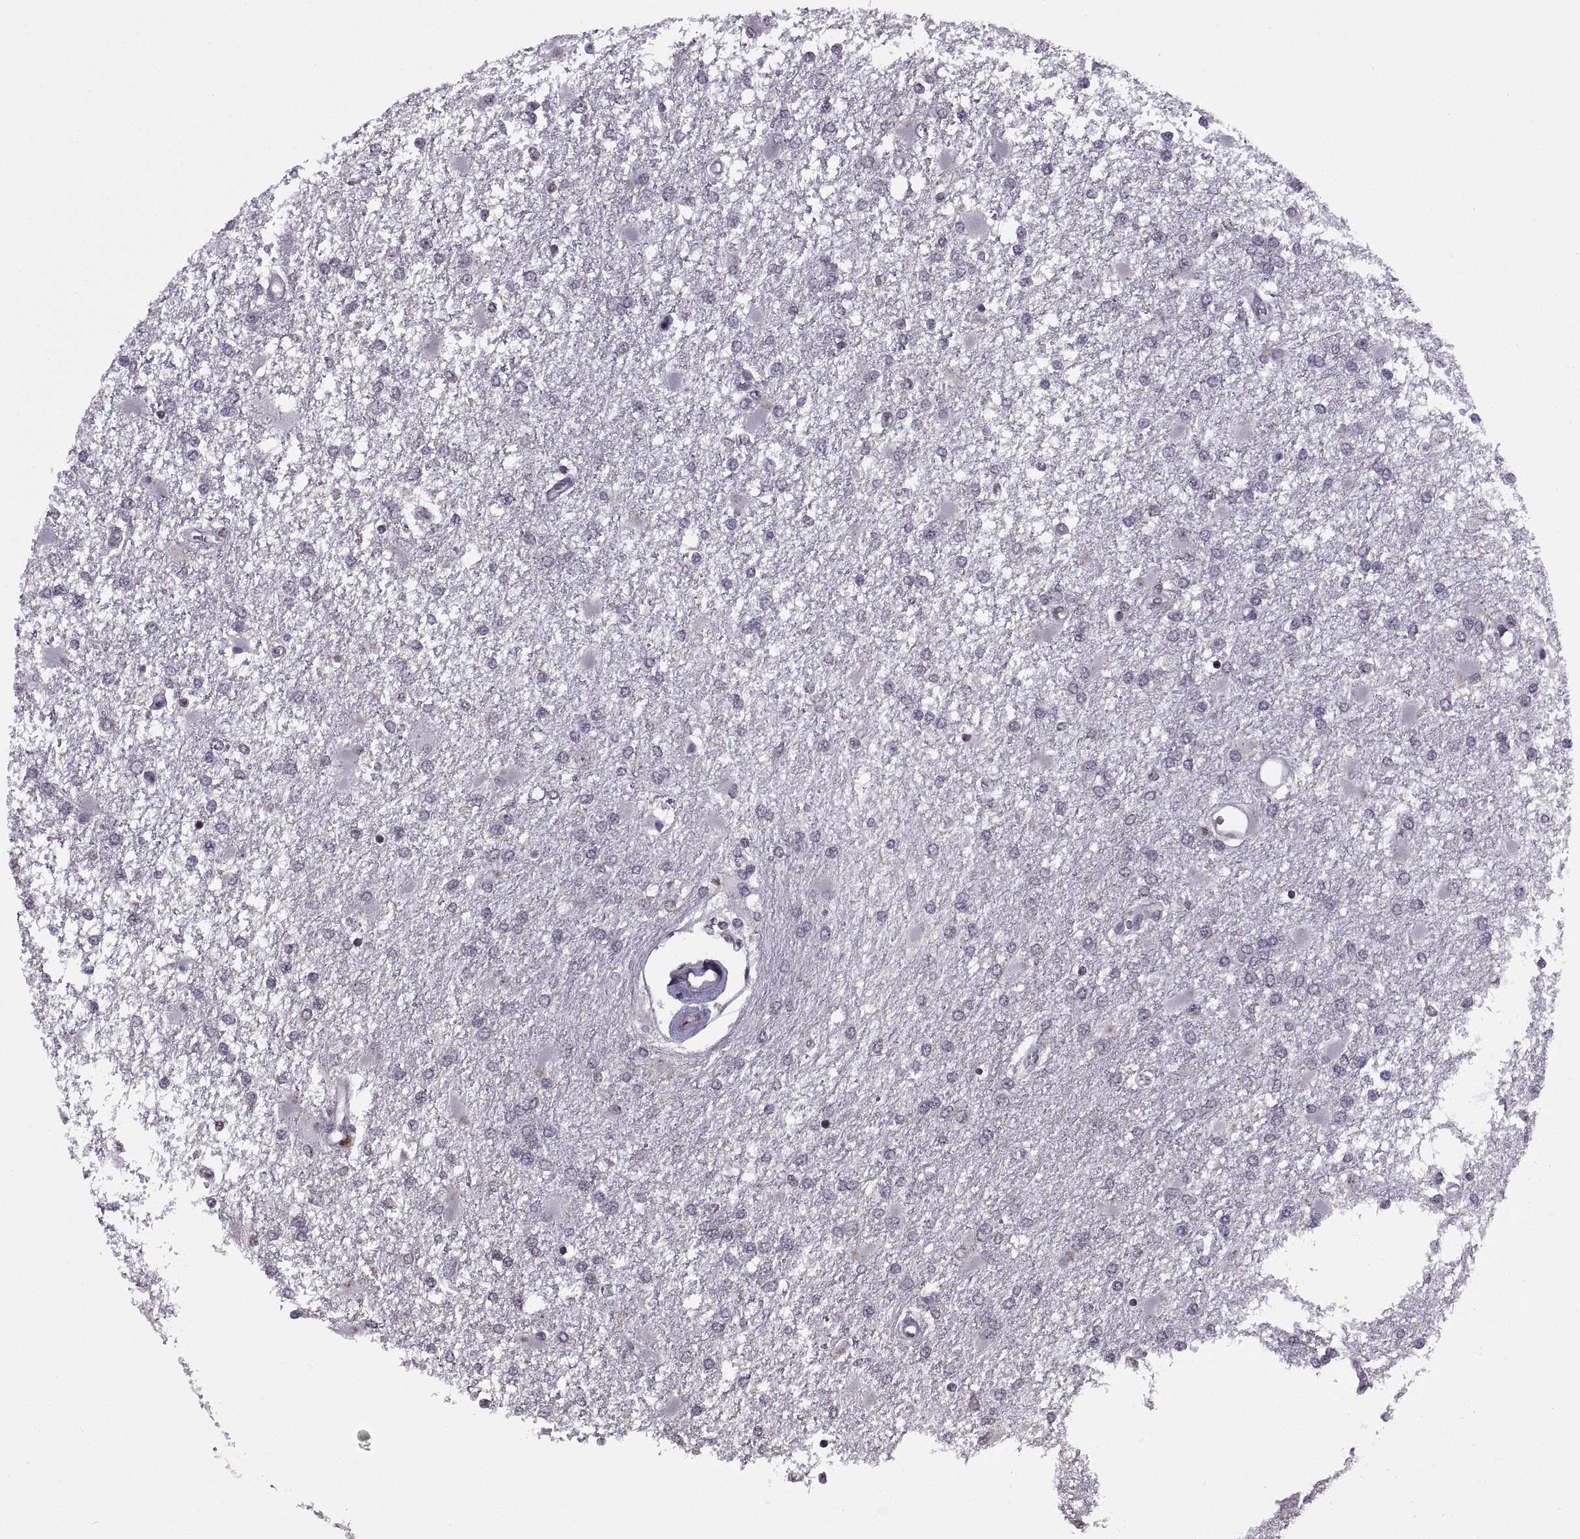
{"staining": {"intensity": "negative", "quantity": "none", "location": "none"}, "tissue": "glioma", "cell_type": "Tumor cells", "image_type": "cancer", "snomed": [{"axis": "morphology", "description": "Glioma, malignant, High grade"}, {"axis": "topography", "description": "Cerebral cortex"}], "caption": "Immunohistochemistry image of human malignant glioma (high-grade) stained for a protein (brown), which displays no positivity in tumor cells. Brightfield microscopy of IHC stained with DAB (3,3'-diaminobenzidine) (brown) and hematoxylin (blue), captured at high magnification.", "gene": "INTS3", "patient": {"sex": "male", "age": 79}}